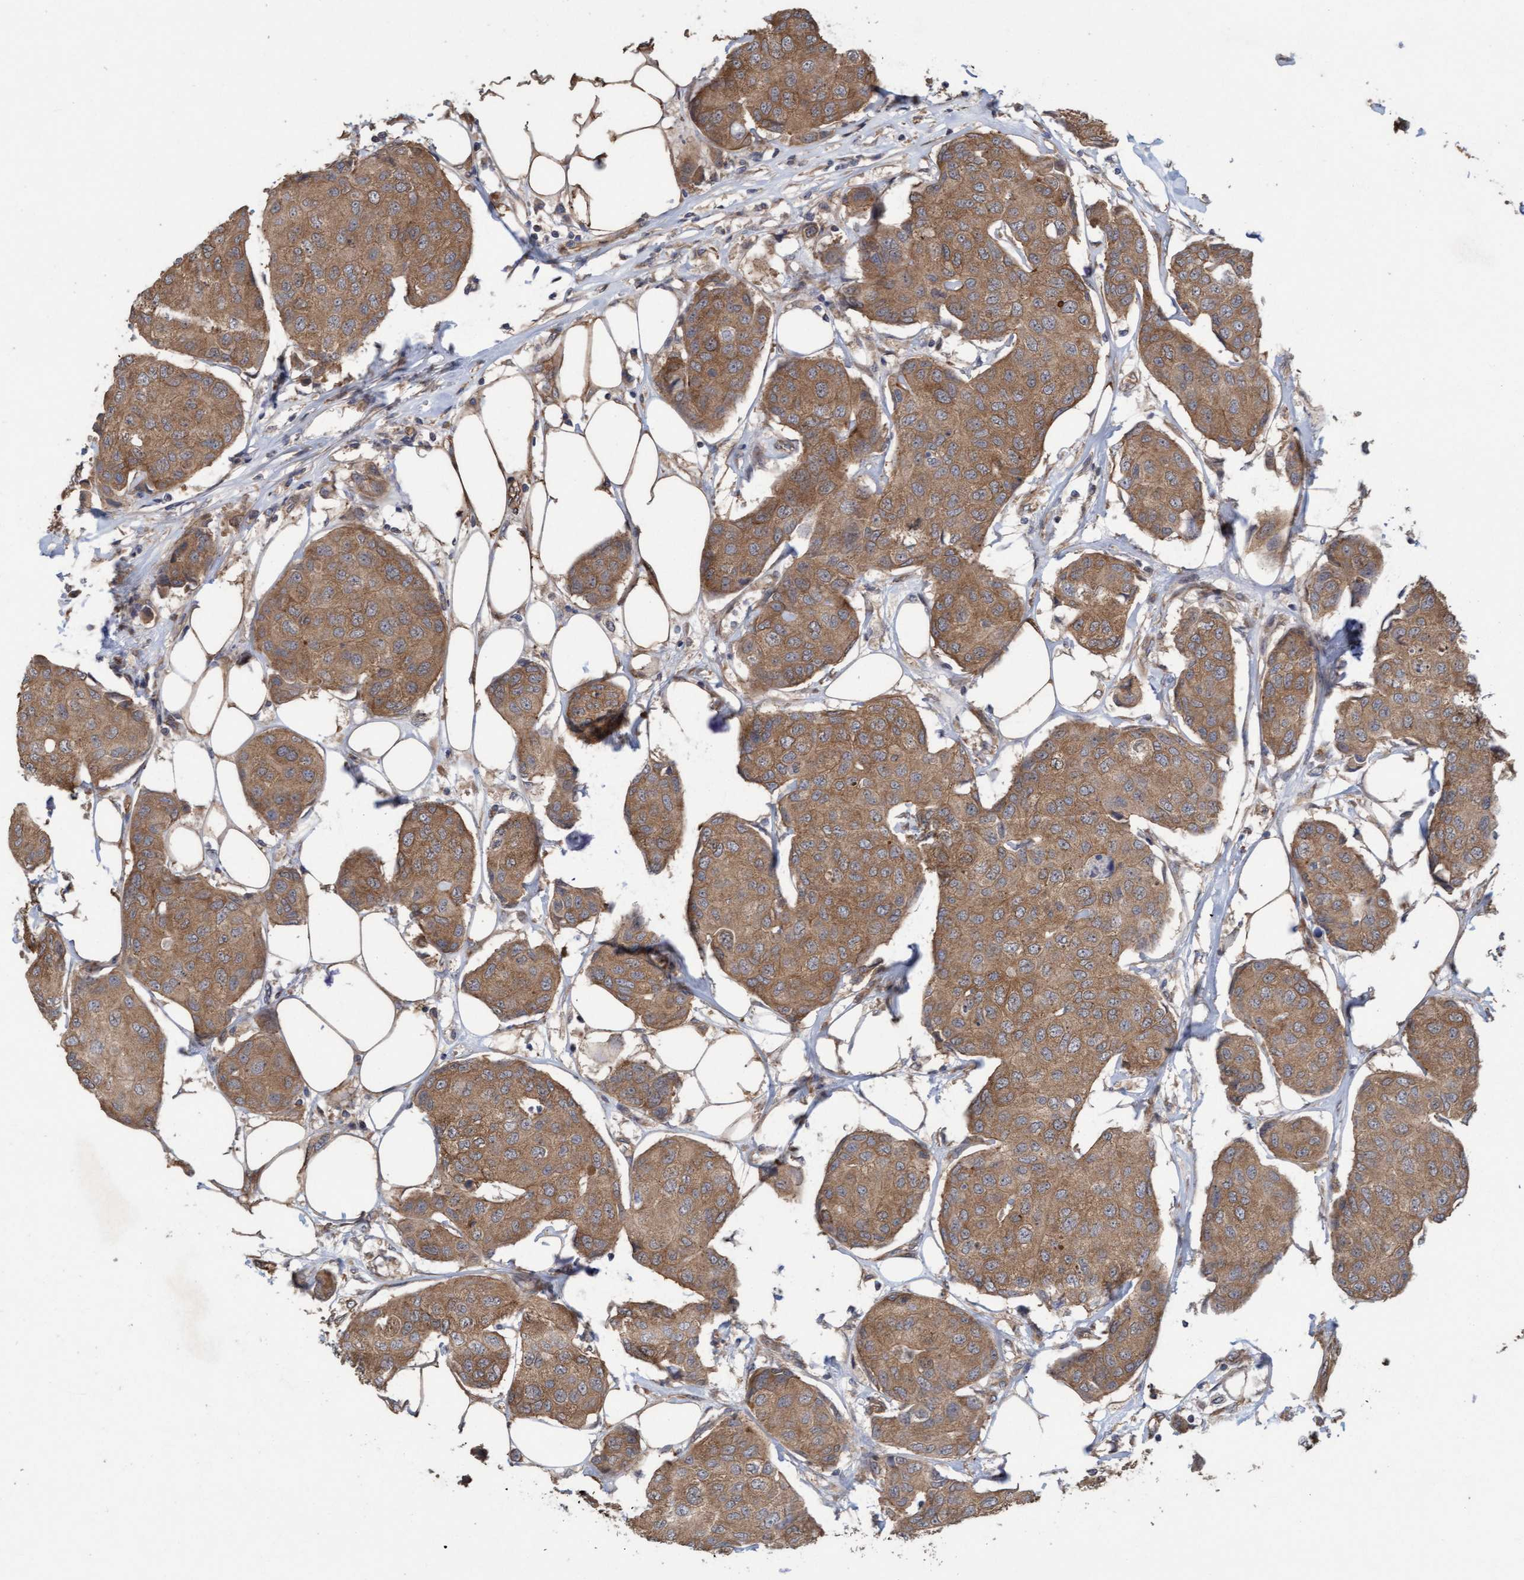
{"staining": {"intensity": "moderate", "quantity": ">75%", "location": "cytoplasmic/membranous"}, "tissue": "breast cancer", "cell_type": "Tumor cells", "image_type": "cancer", "snomed": [{"axis": "morphology", "description": "Duct carcinoma"}, {"axis": "topography", "description": "Breast"}], "caption": "Moderate cytoplasmic/membranous protein staining is identified in about >75% of tumor cells in intraductal carcinoma (breast).", "gene": "CDC42EP4", "patient": {"sex": "female", "age": 80}}